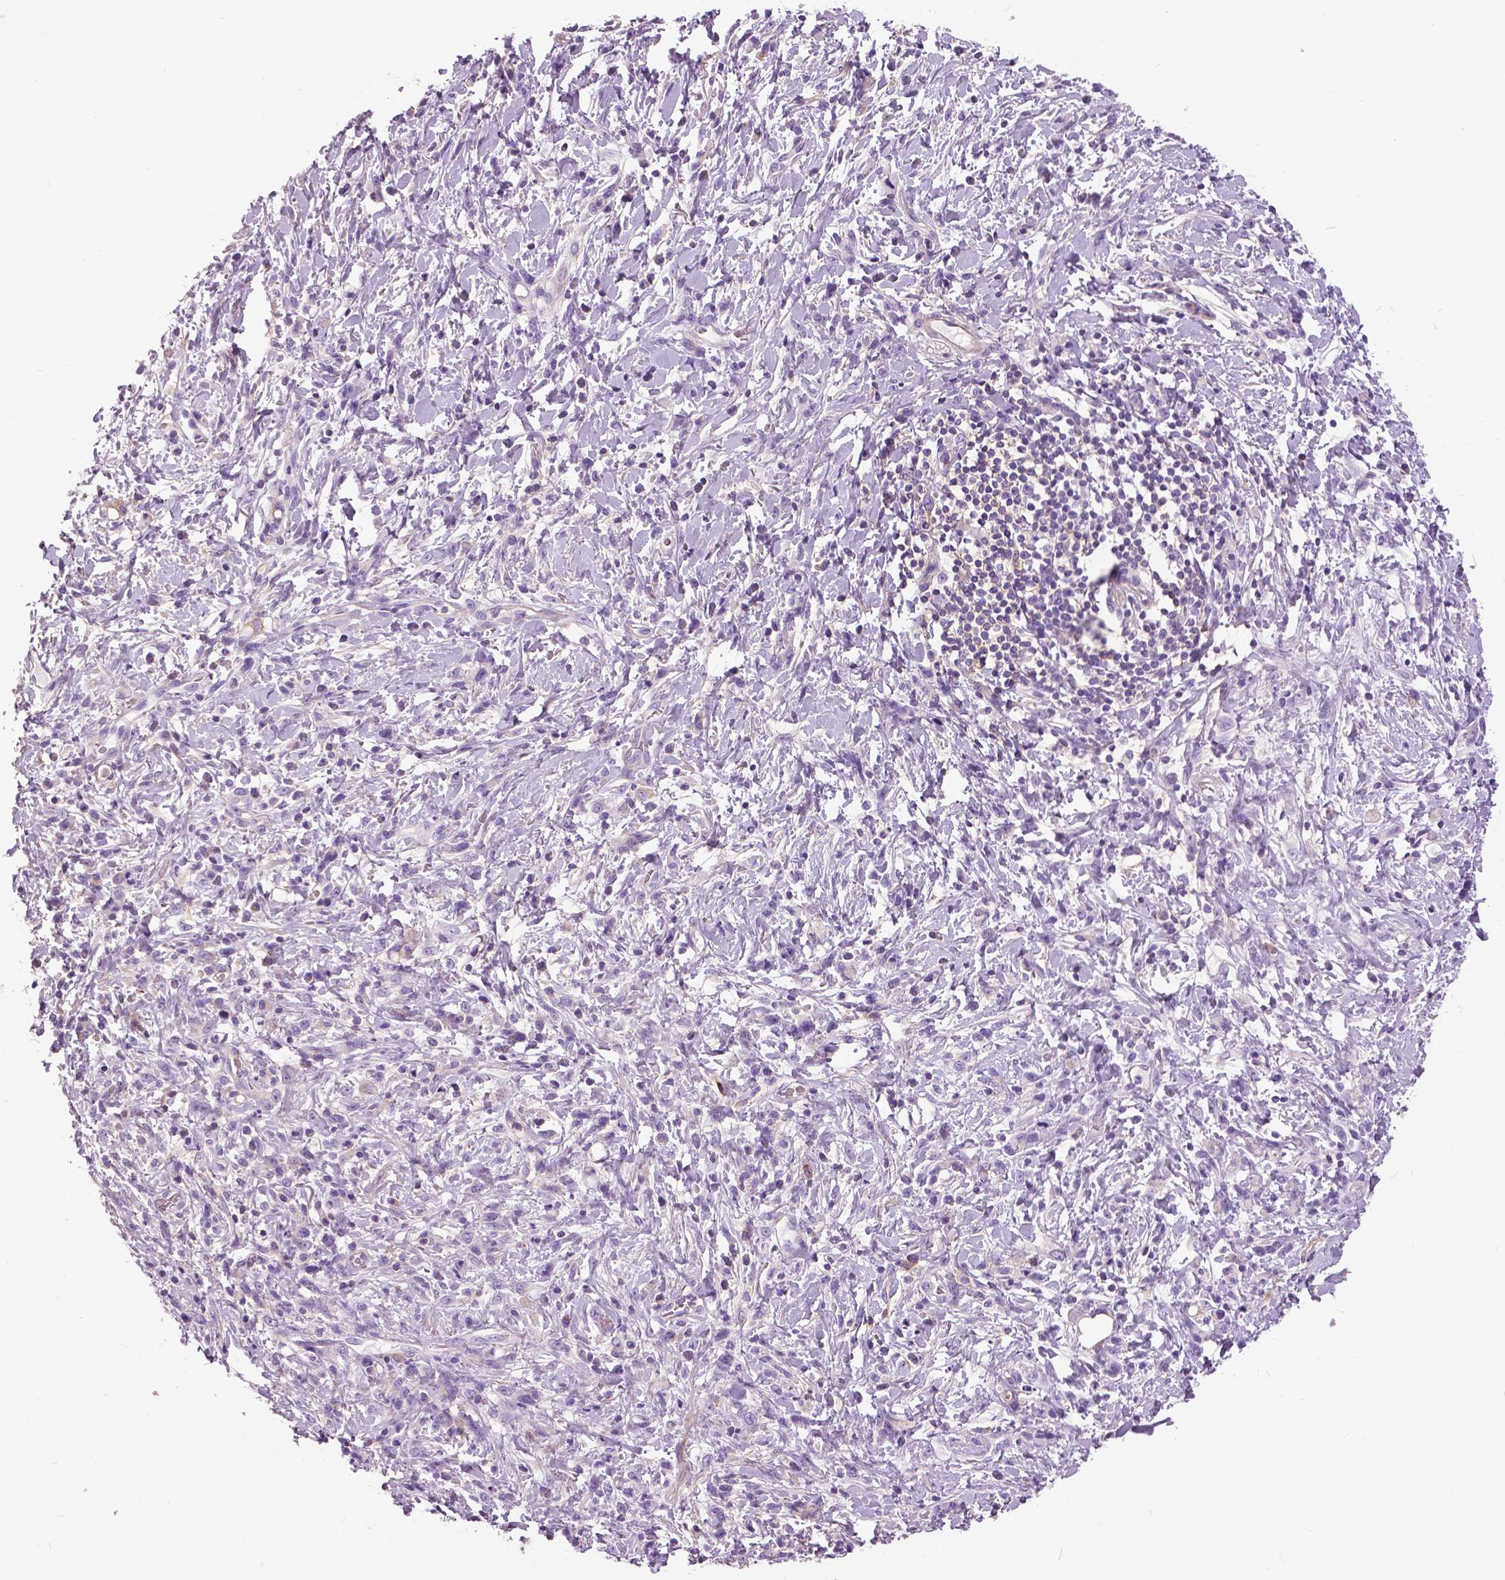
{"staining": {"intensity": "negative", "quantity": "none", "location": "none"}, "tissue": "stomach cancer", "cell_type": "Tumor cells", "image_type": "cancer", "snomed": [{"axis": "morphology", "description": "Adenocarcinoma, NOS"}, {"axis": "topography", "description": "Stomach"}], "caption": "Immunohistochemistry image of human stomach cancer (adenocarcinoma) stained for a protein (brown), which shows no expression in tumor cells.", "gene": "ANXA13", "patient": {"sex": "female", "age": 84}}